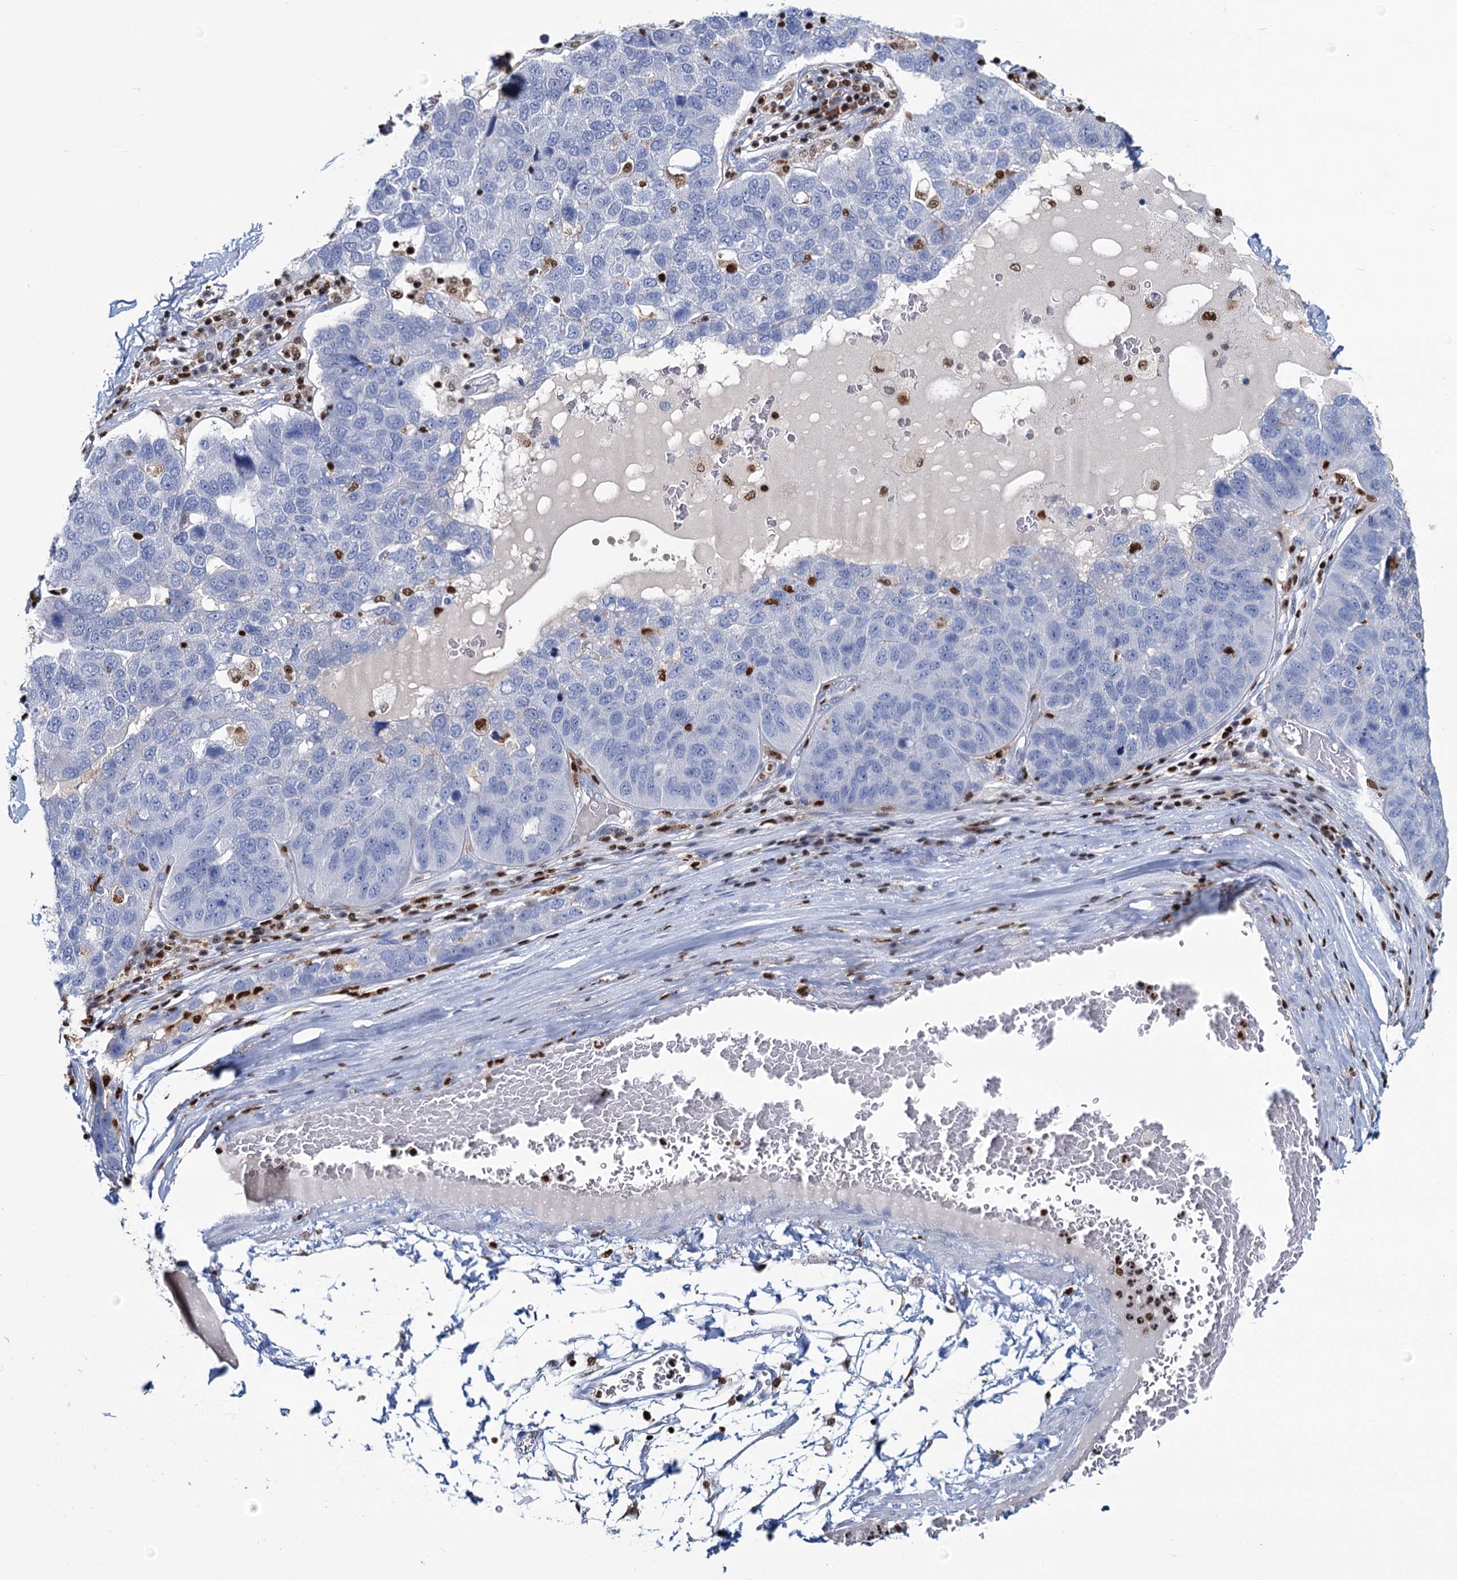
{"staining": {"intensity": "negative", "quantity": "none", "location": "none"}, "tissue": "pancreatic cancer", "cell_type": "Tumor cells", "image_type": "cancer", "snomed": [{"axis": "morphology", "description": "Adenocarcinoma, NOS"}, {"axis": "topography", "description": "Pancreas"}], "caption": "Immunohistochemical staining of human pancreatic adenocarcinoma exhibits no significant expression in tumor cells.", "gene": "CELF2", "patient": {"sex": "female", "age": 61}}